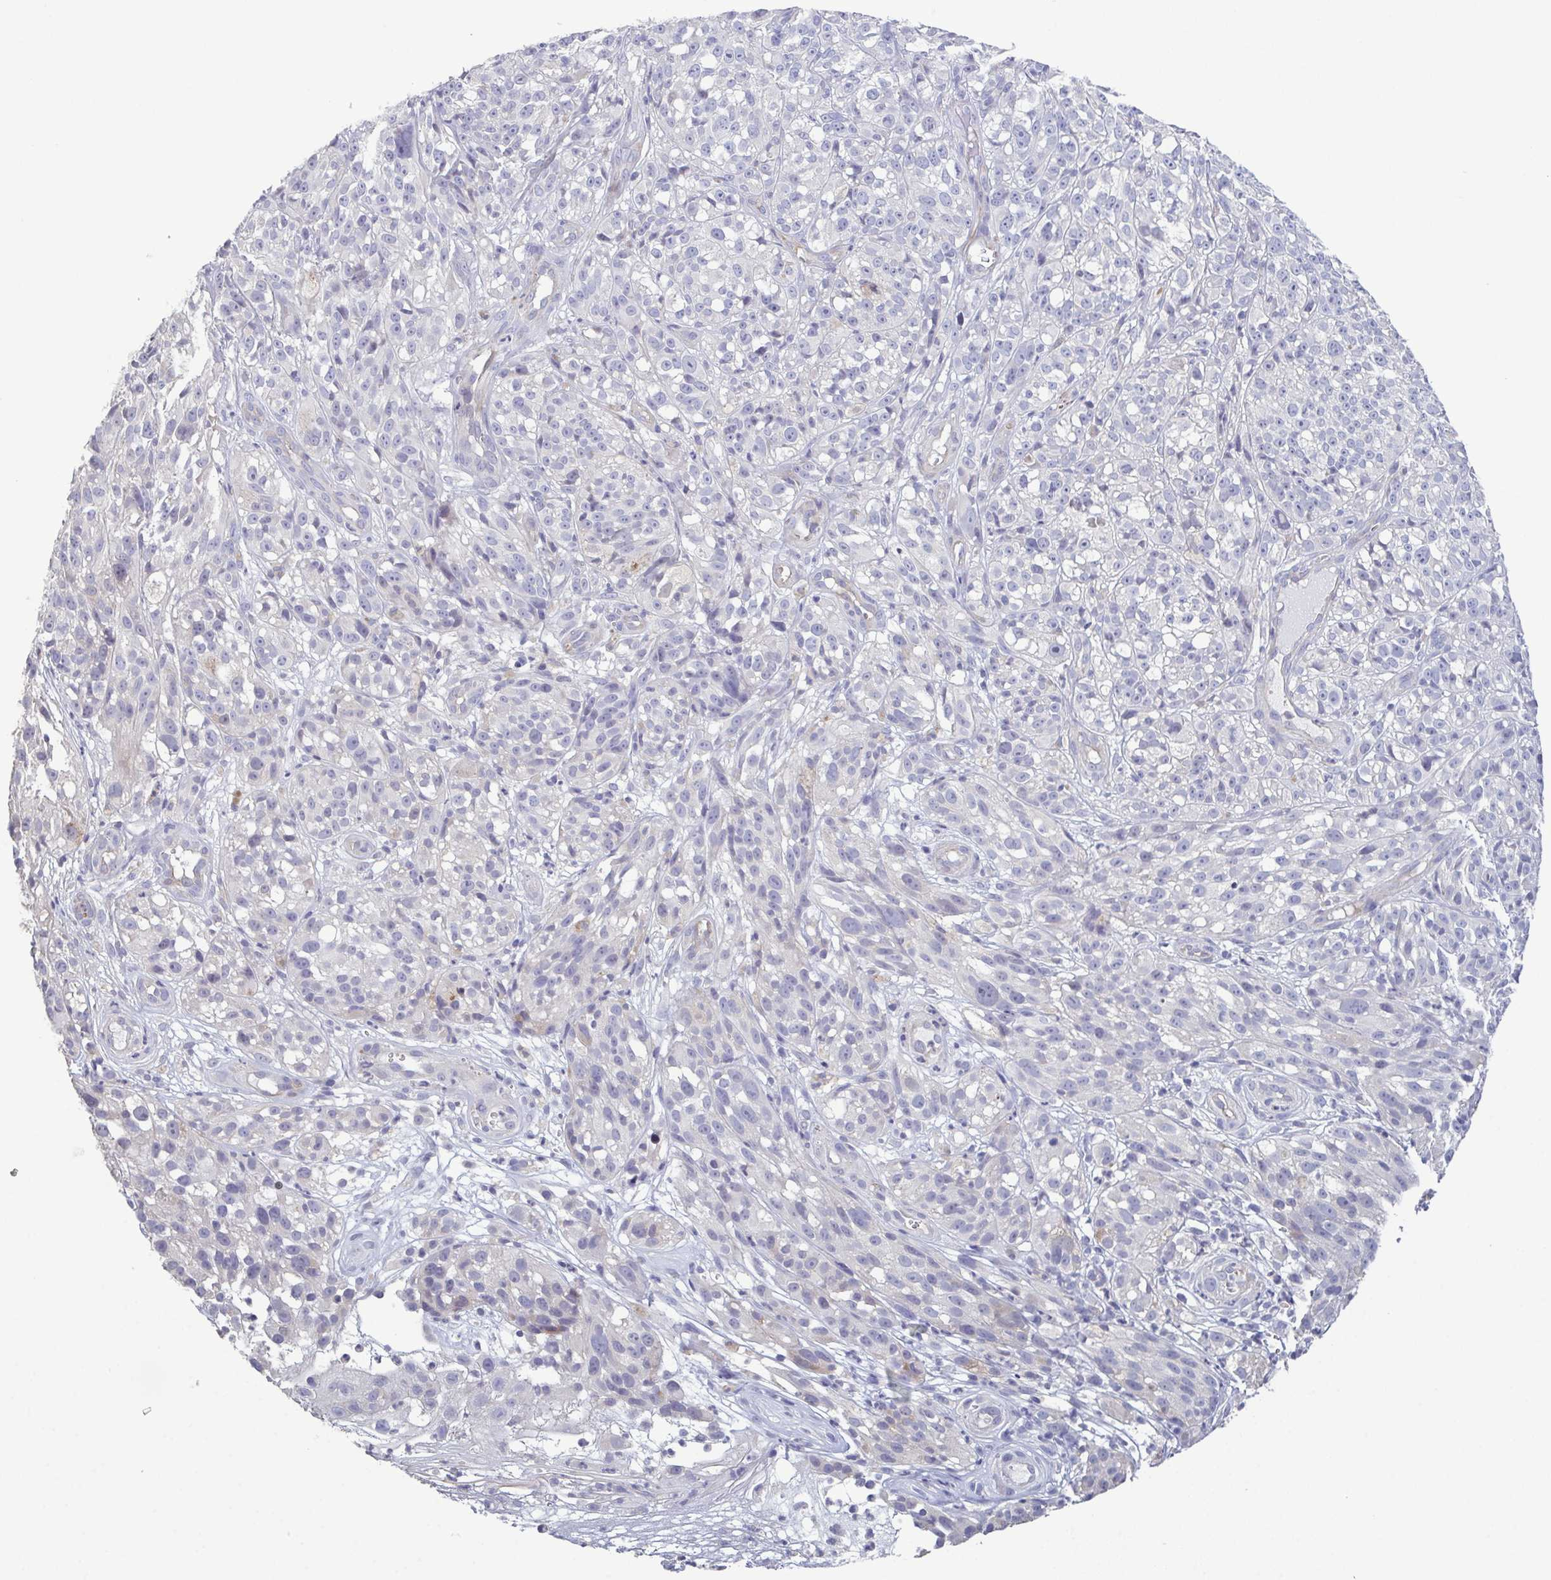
{"staining": {"intensity": "negative", "quantity": "none", "location": "none"}, "tissue": "melanoma", "cell_type": "Tumor cells", "image_type": "cancer", "snomed": [{"axis": "morphology", "description": "Malignant melanoma, NOS"}, {"axis": "topography", "description": "Skin"}], "caption": "An IHC histopathology image of melanoma is shown. There is no staining in tumor cells of melanoma. (Stains: DAB immunohistochemistry (IHC) with hematoxylin counter stain, Microscopy: brightfield microscopy at high magnification).", "gene": "GLDC", "patient": {"sex": "female", "age": 85}}